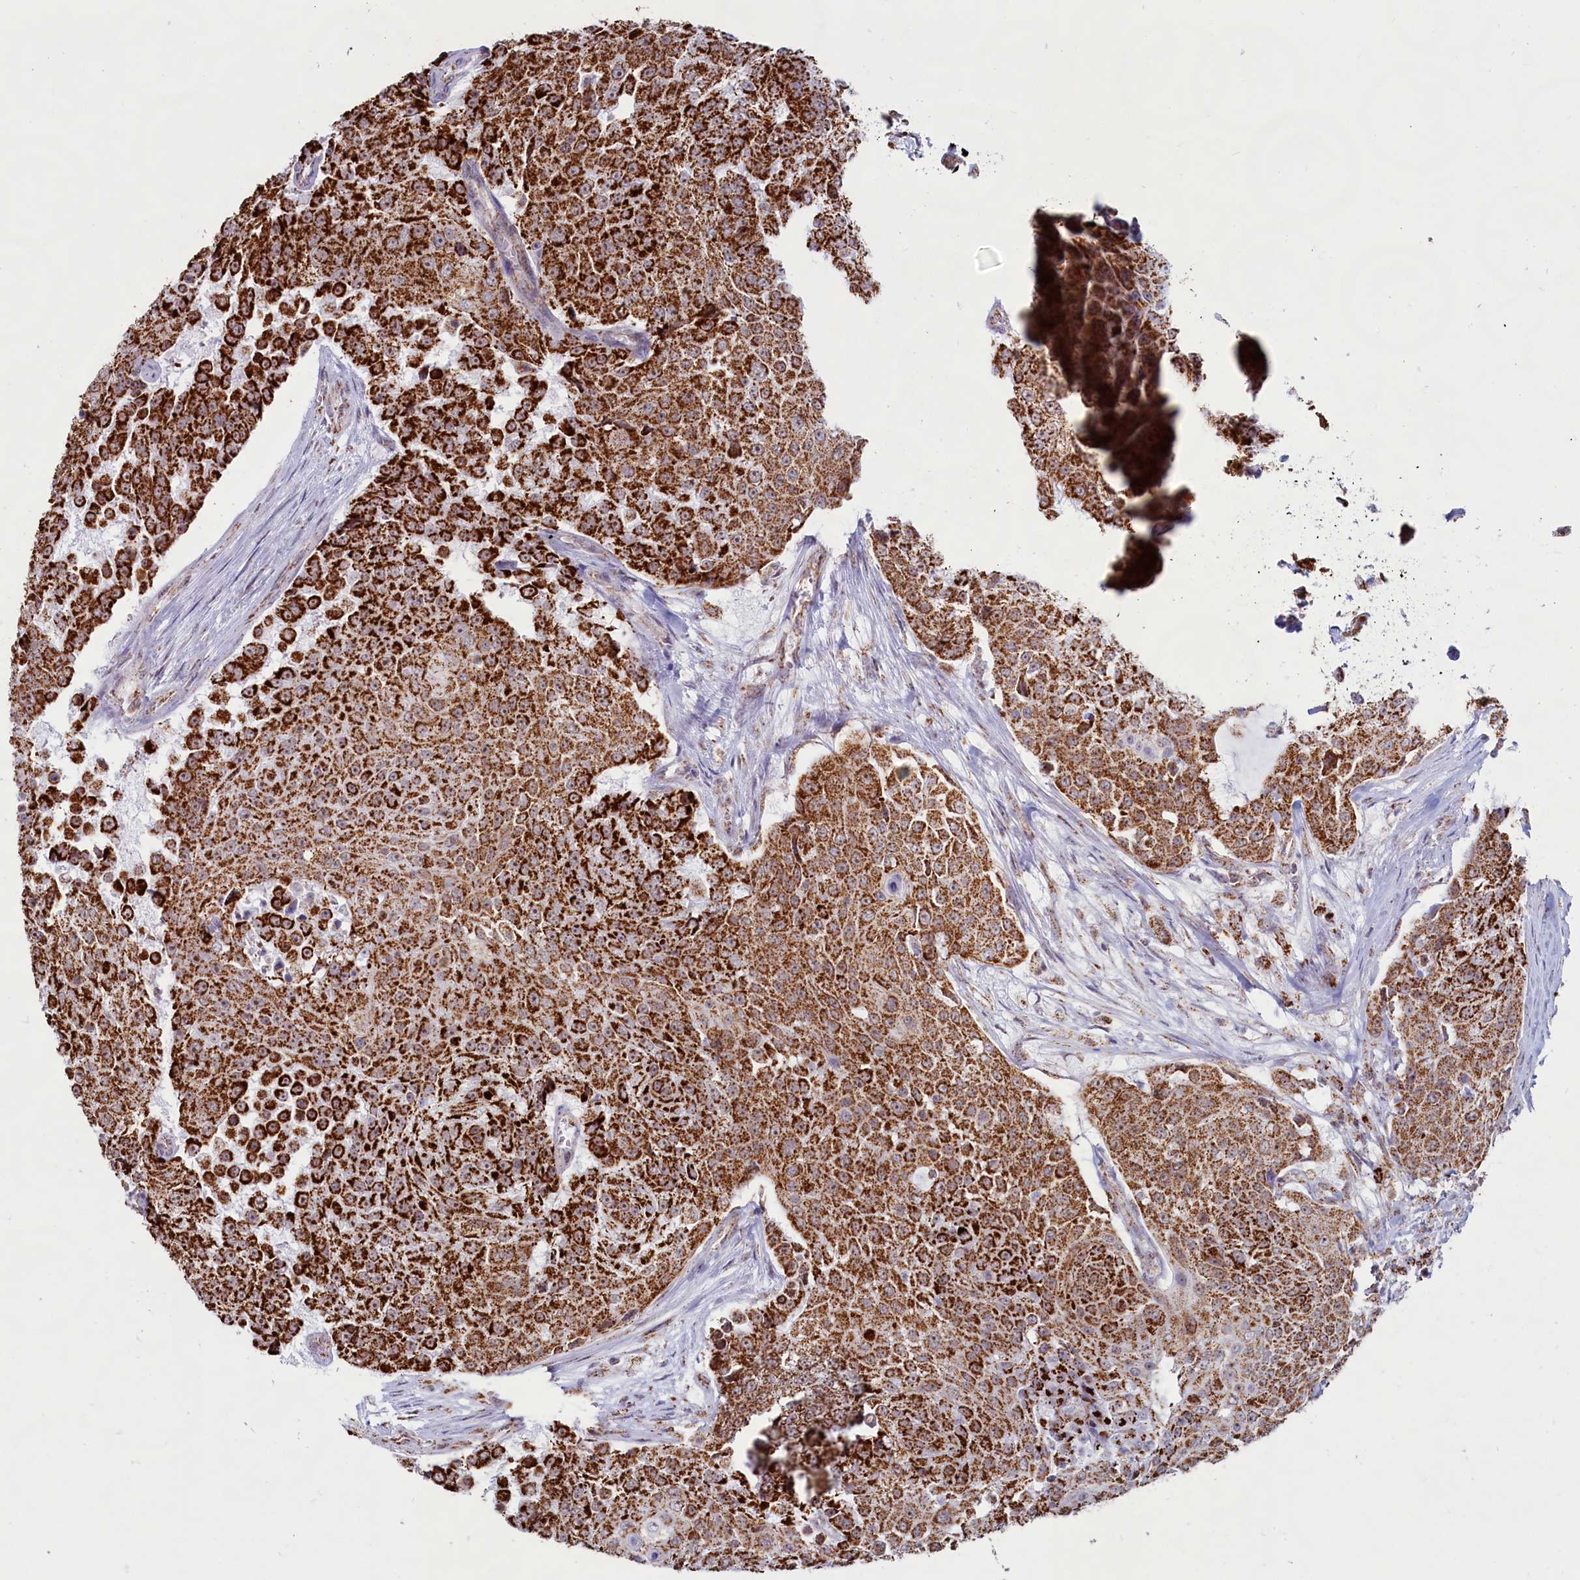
{"staining": {"intensity": "strong", "quantity": ">75%", "location": "cytoplasmic/membranous"}, "tissue": "urothelial cancer", "cell_type": "Tumor cells", "image_type": "cancer", "snomed": [{"axis": "morphology", "description": "Urothelial carcinoma, High grade"}, {"axis": "topography", "description": "Urinary bladder"}], "caption": "DAB (3,3'-diaminobenzidine) immunohistochemical staining of urothelial carcinoma (high-grade) exhibits strong cytoplasmic/membranous protein staining in about >75% of tumor cells.", "gene": "C1D", "patient": {"sex": "female", "age": 63}}